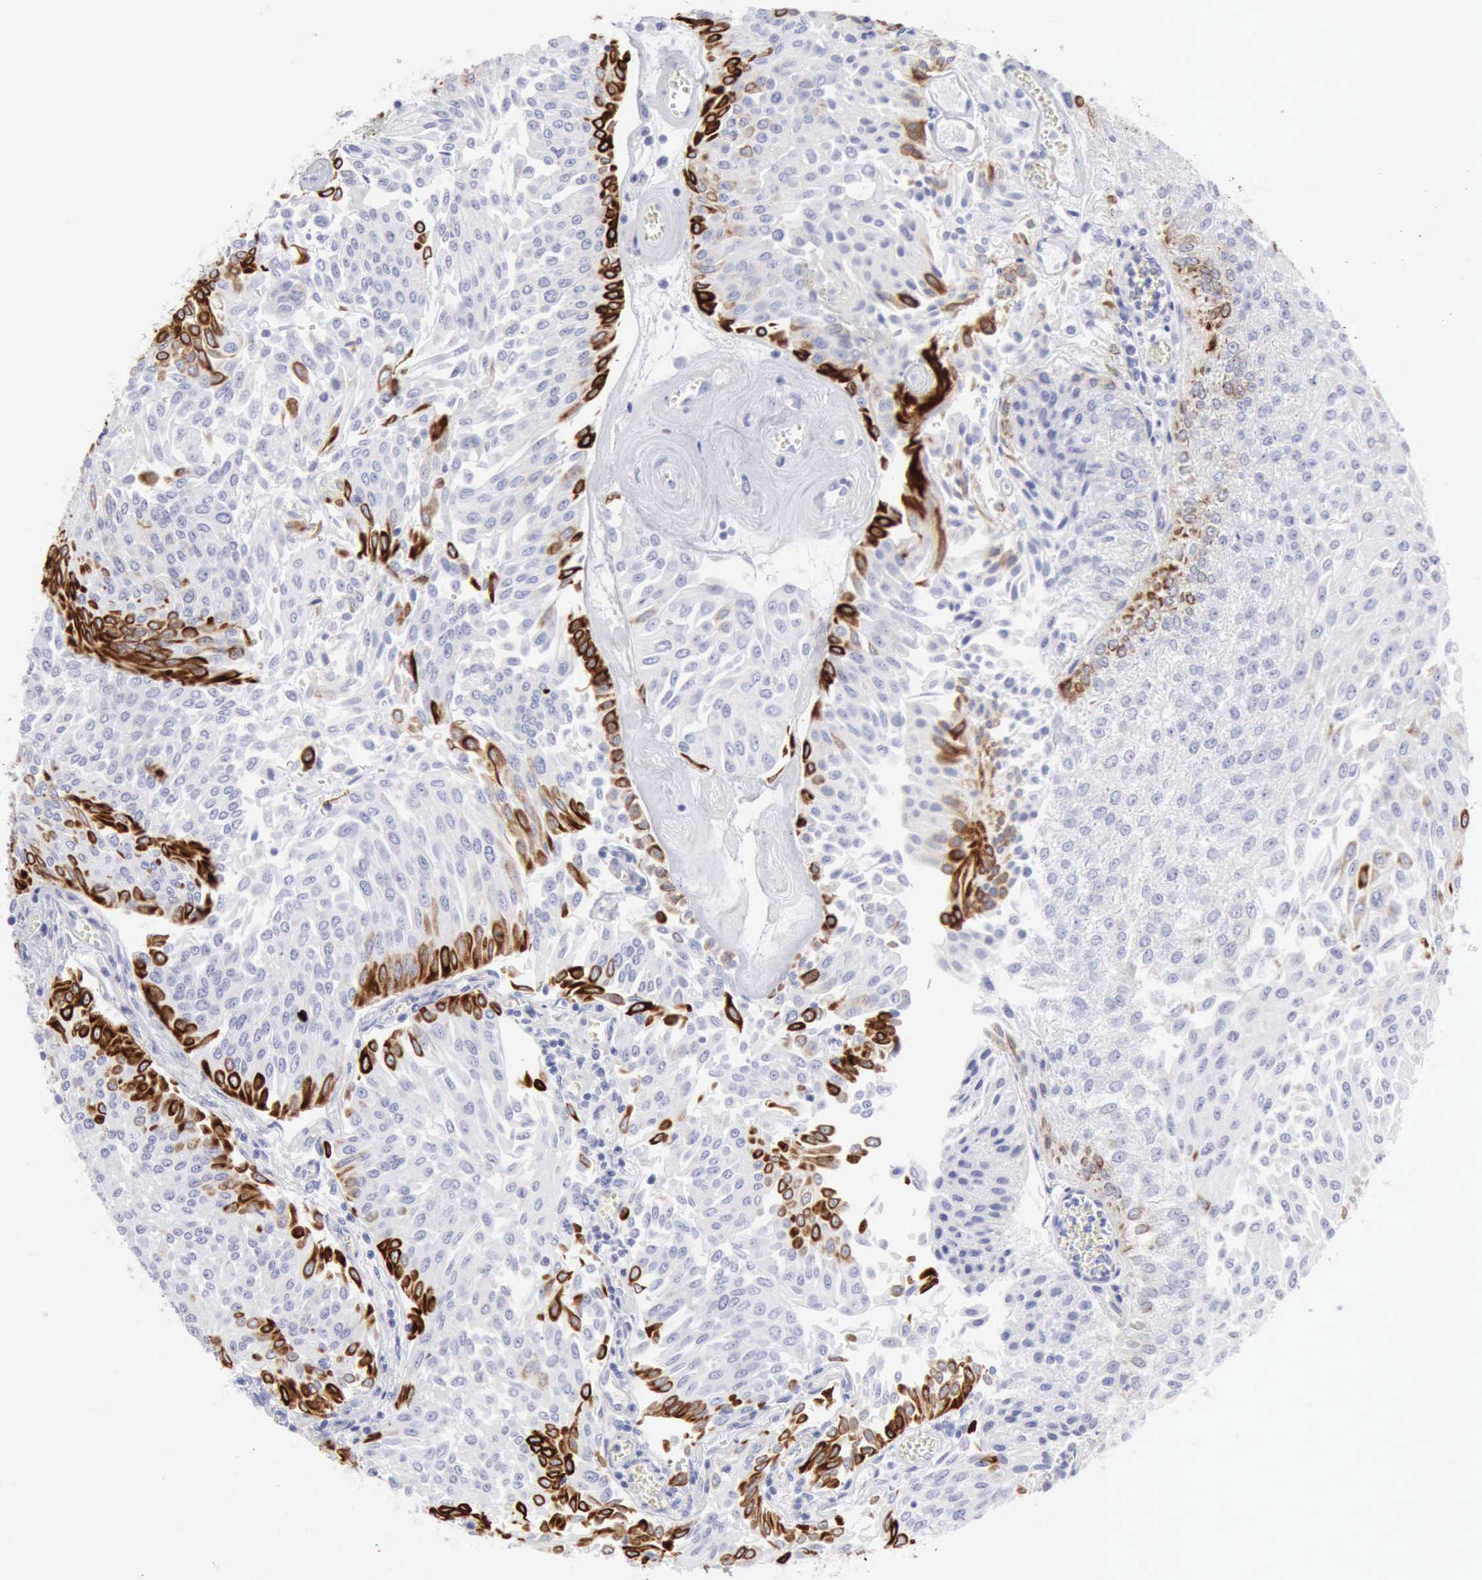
{"staining": {"intensity": "strong", "quantity": "25%-75%", "location": "cytoplasmic/membranous"}, "tissue": "urothelial cancer", "cell_type": "Tumor cells", "image_type": "cancer", "snomed": [{"axis": "morphology", "description": "Urothelial carcinoma, Low grade"}, {"axis": "topography", "description": "Urinary bladder"}], "caption": "Tumor cells display high levels of strong cytoplasmic/membranous staining in about 25%-75% of cells in human low-grade urothelial carcinoma.", "gene": "KRT5", "patient": {"sex": "male", "age": 86}}